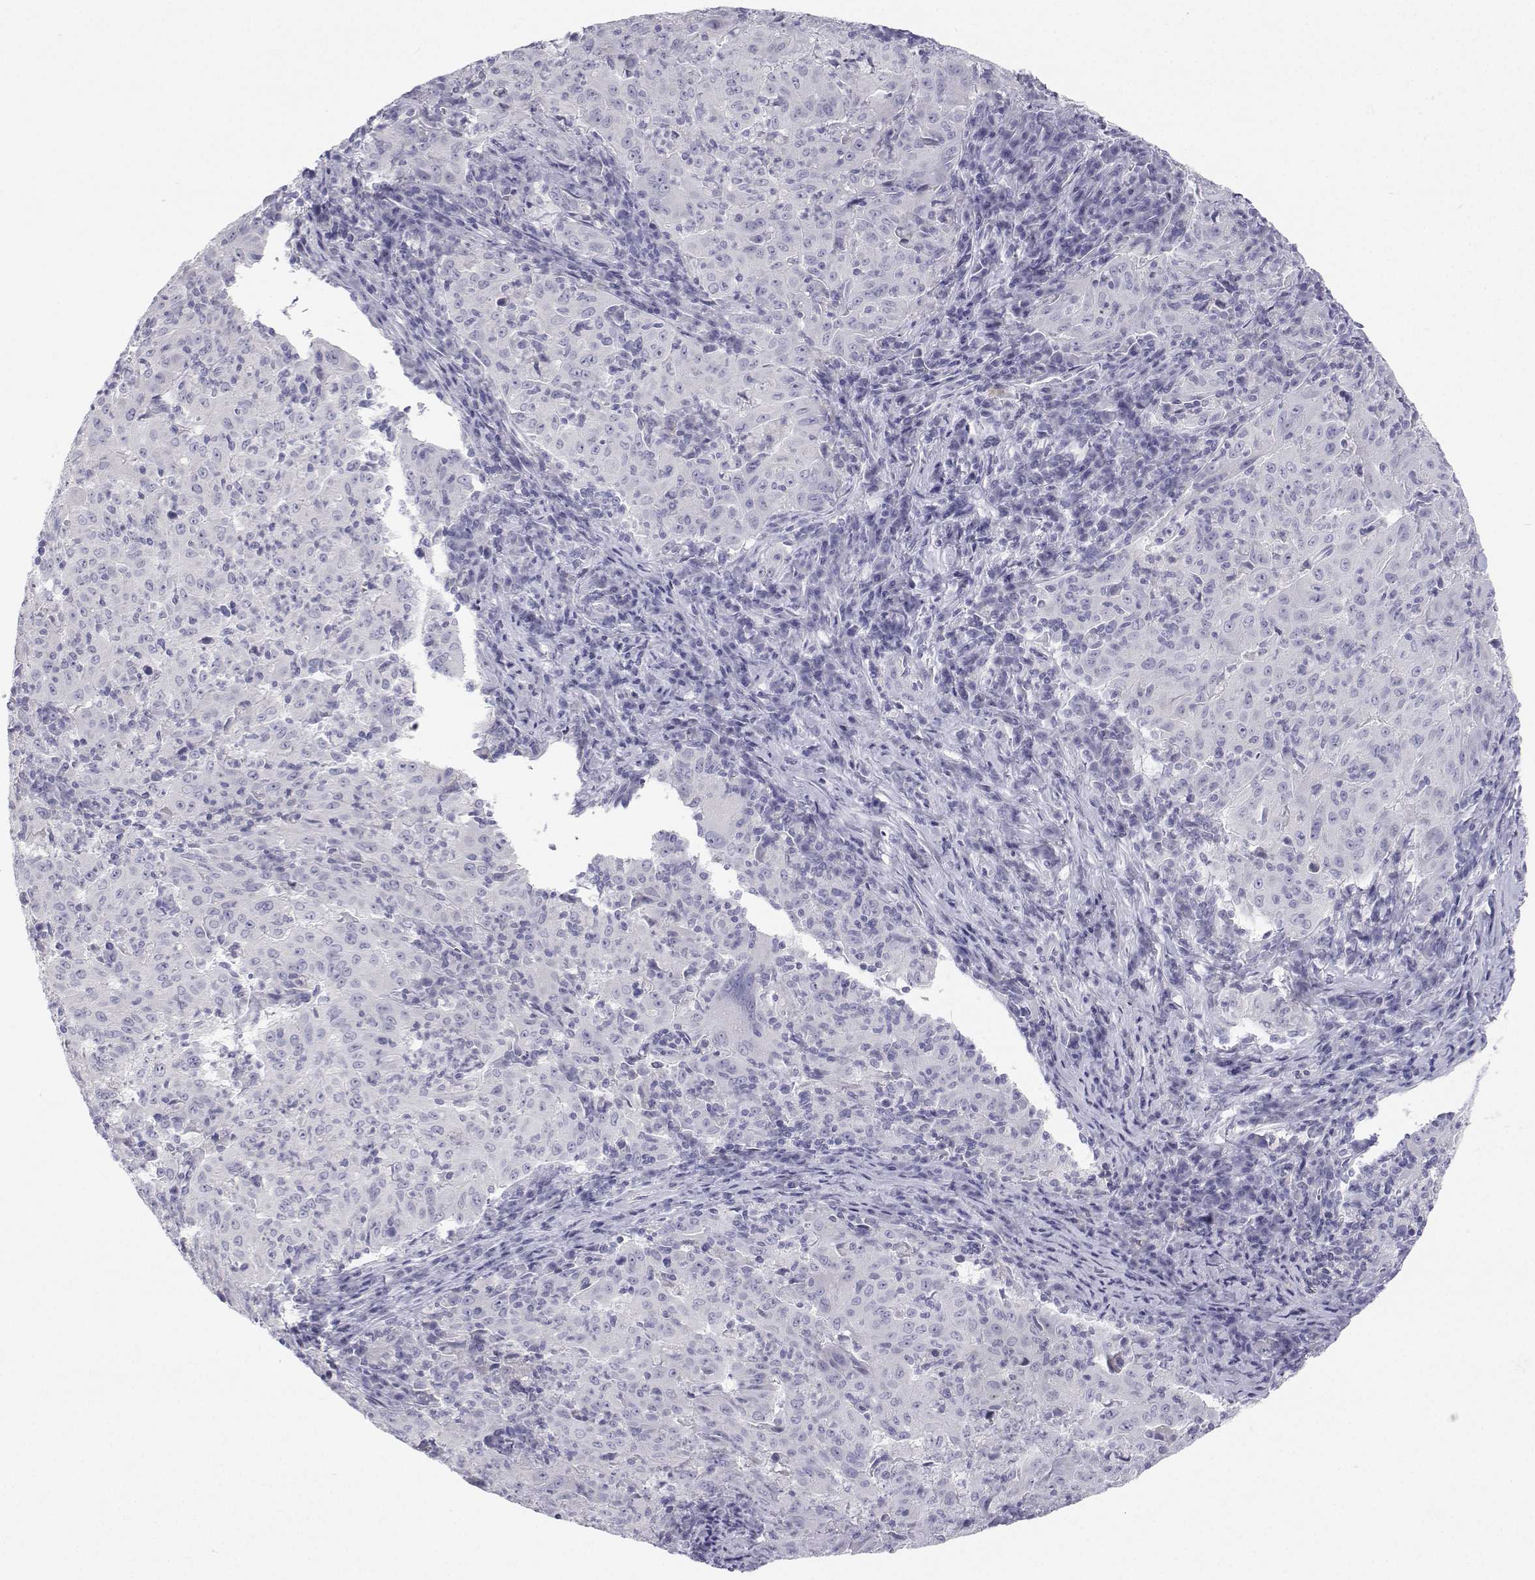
{"staining": {"intensity": "negative", "quantity": "none", "location": "none"}, "tissue": "pancreatic cancer", "cell_type": "Tumor cells", "image_type": "cancer", "snomed": [{"axis": "morphology", "description": "Adenocarcinoma, NOS"}, {"axis": "topography", "description": "Pancreas"}], "caption": "A micrograph of pancreatic adenocarcinoma stained for a protein exhibits no brown staining in tumor cells.", "gene": "TTN", "patient": {"sex": "male", "age": 63}}